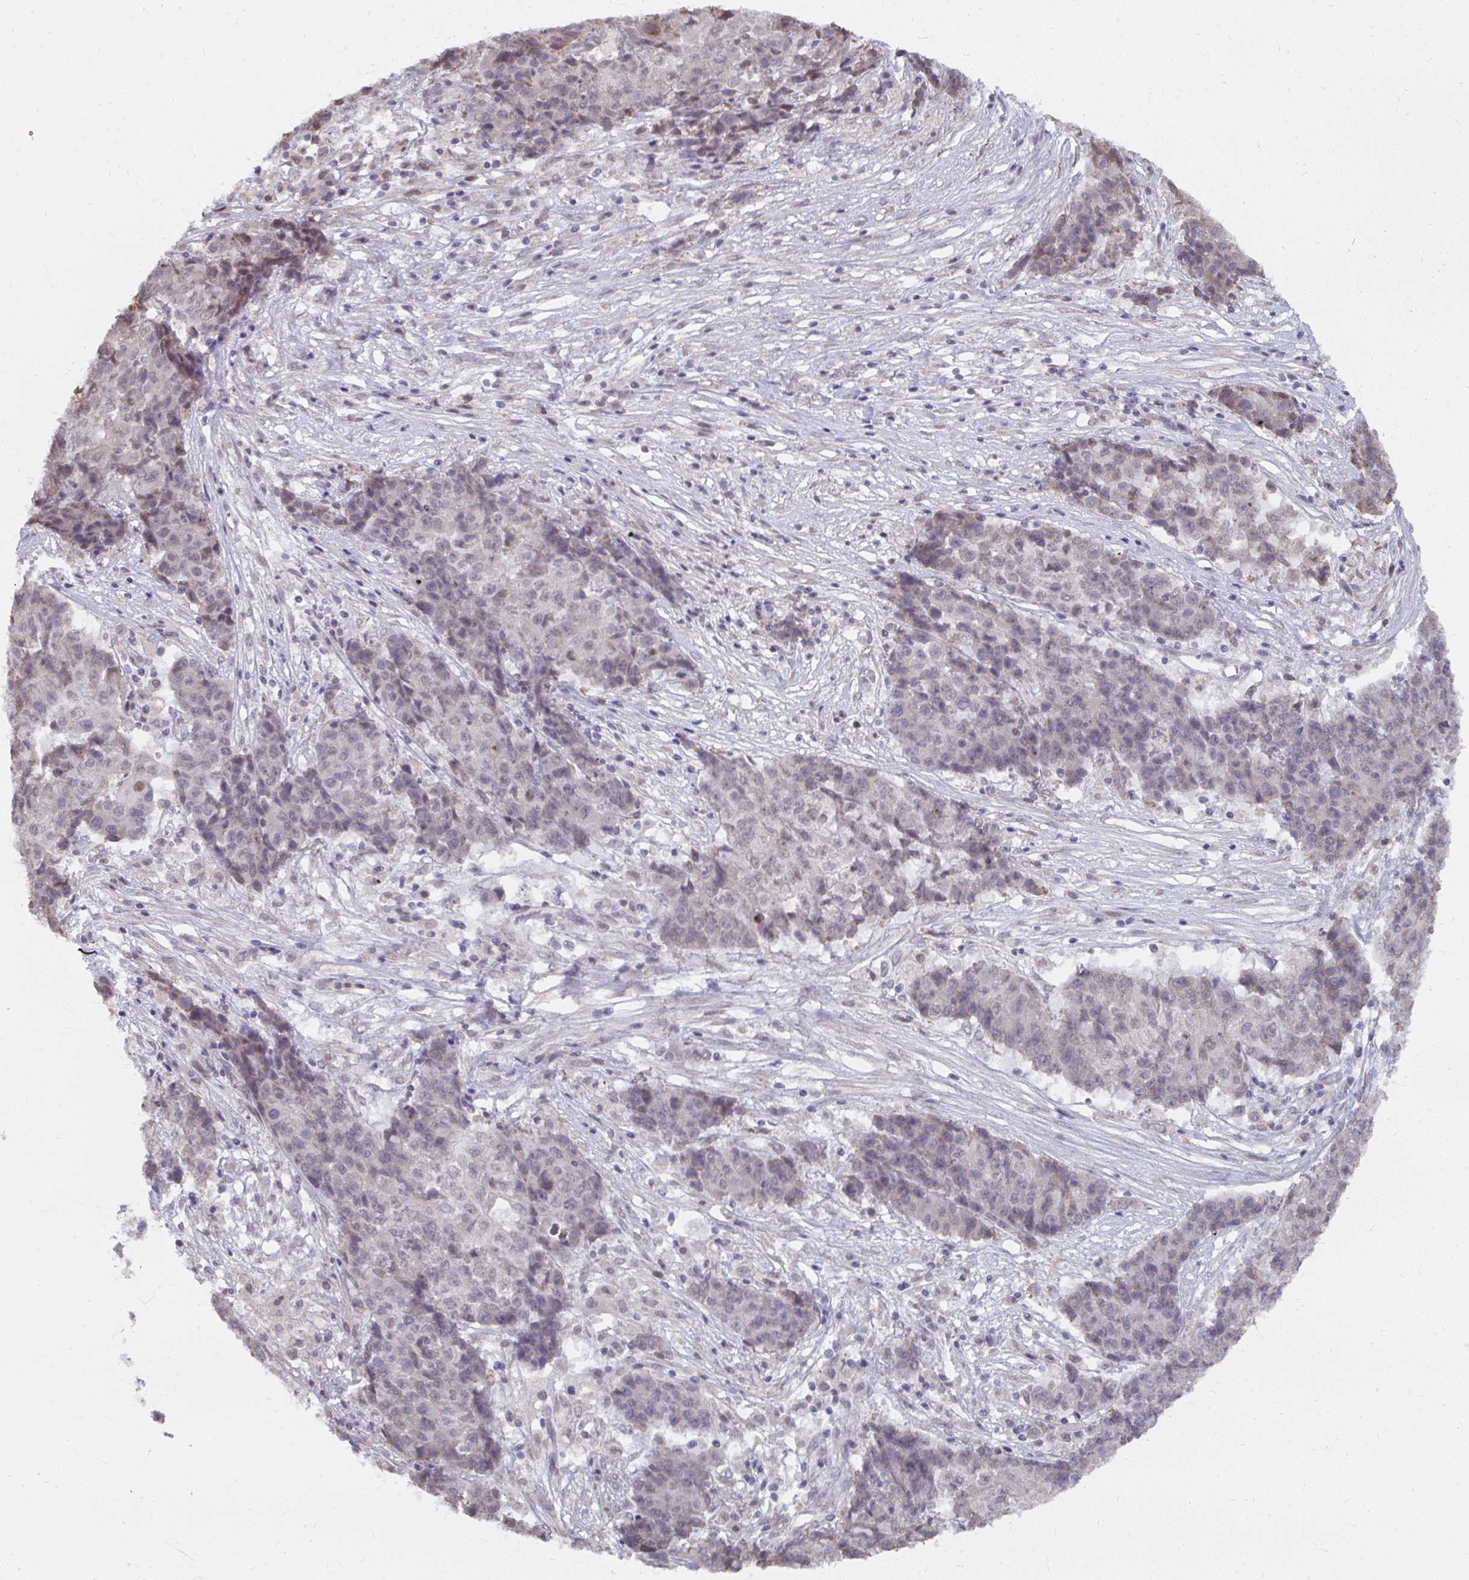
{"staining": {"intensity": "negative", "quantity": "none", "location": "none"}, "tissue": "ovarian cancer", "cell_type": "Tumor cells", "image_type": "cancer", "snomed": [{"axis": "morphology", "description": "Carcinoma, endometroid"}, {"axis": "topography", "description": "Ovary"}], "caption": "Endometroid carcinoma (ovarian) was stained to show a protein in brown. There is no significant staining in tumor cells.", "gene": "NMNAT1", "patient": {"sex": "female", "age": 42}}